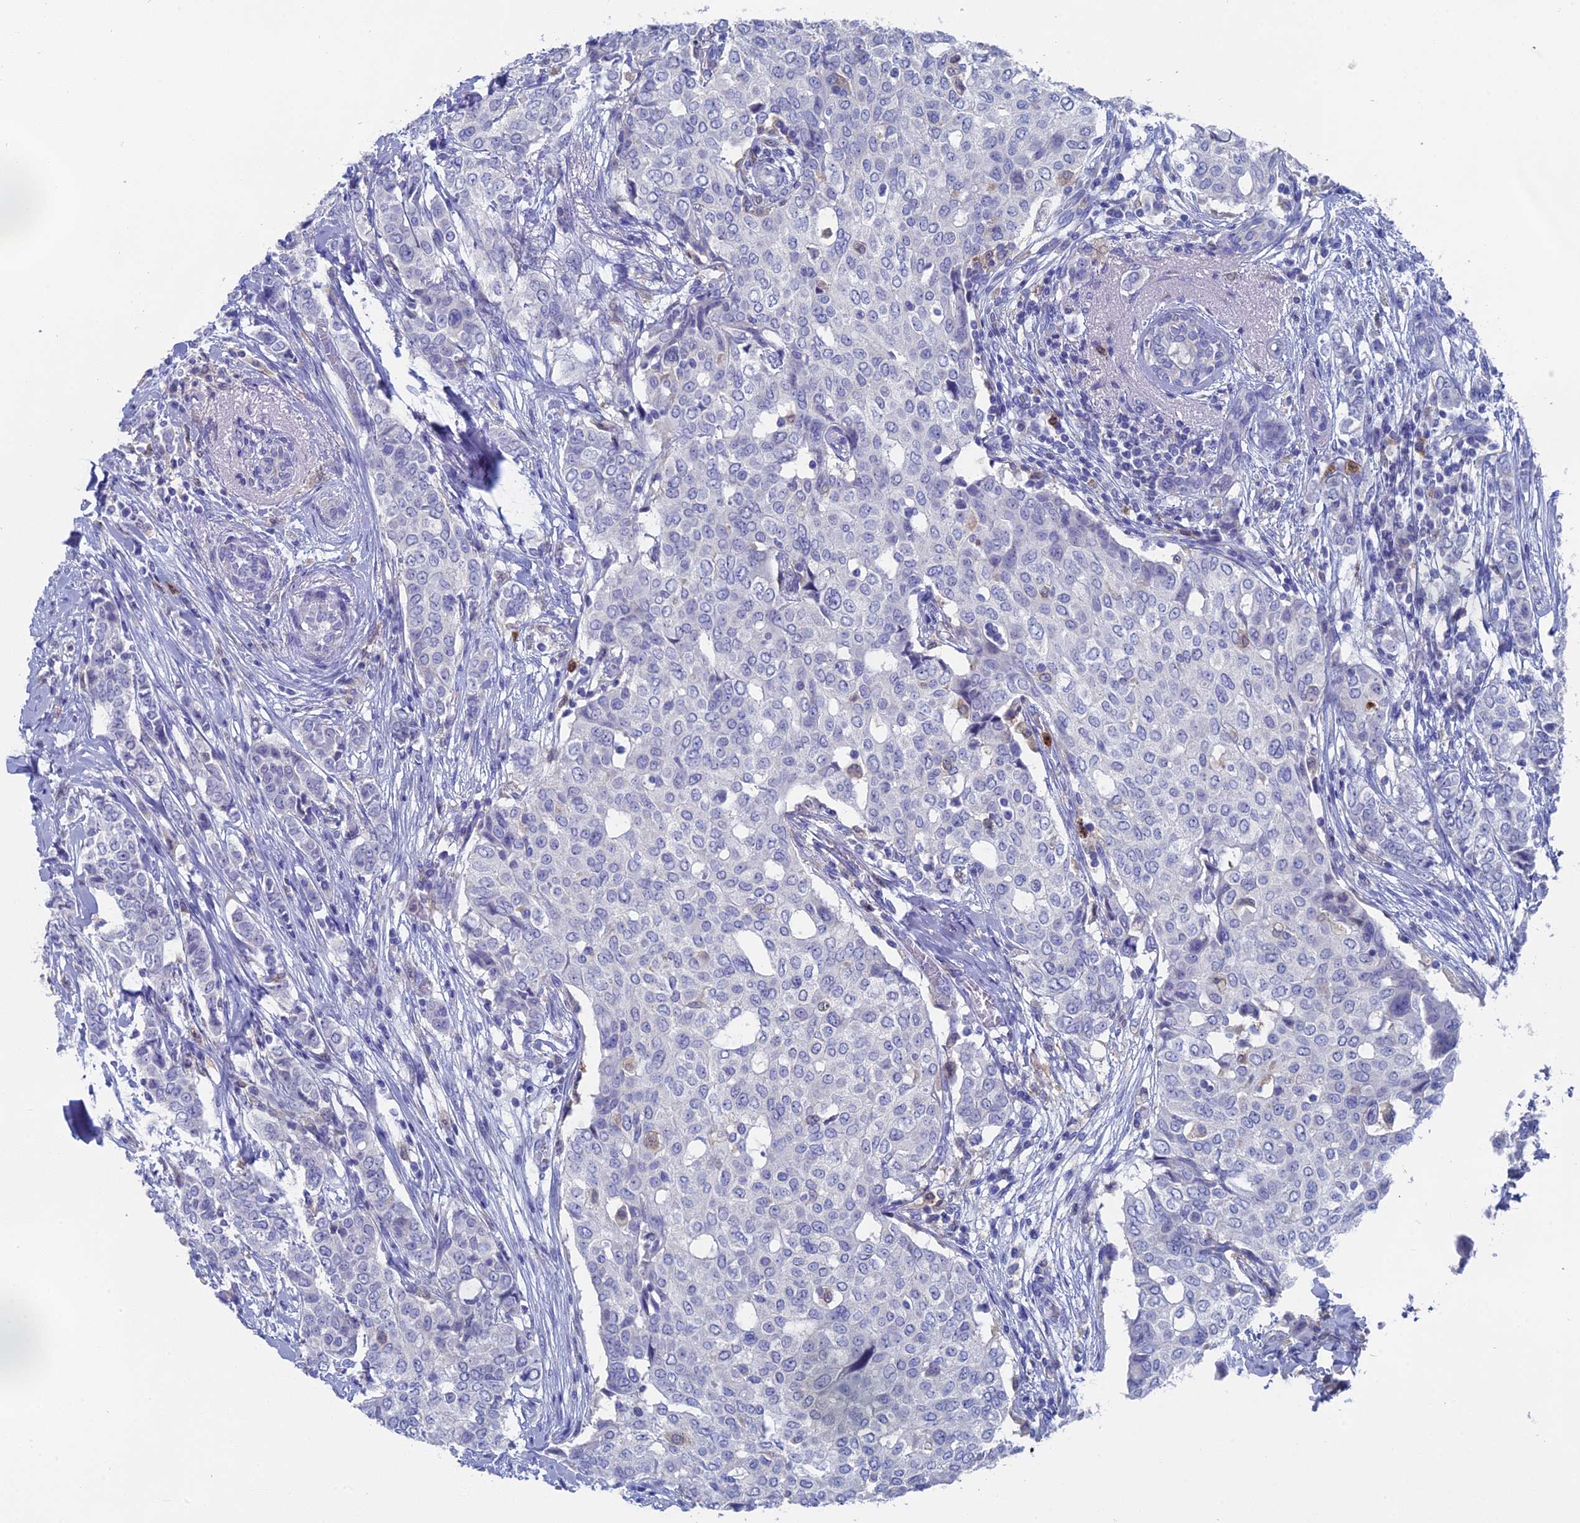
{"staining": {"intensity": "negative", "quantity": "none", "location": "none"}, "tissue": "breast cancer", "cell_type": "Tumor cells", "image_type": "cancer", "snomed": [{"axis": "morphology", "description": "Lobular carcinoma"}, {"axis": "topography", "description": "Breast"}], "caption": "Tumor cells show no significant protein positivity in breast lobular carcinoma.", "gene": "NCF4", "patient": {"sex": "female", "age": 51}}